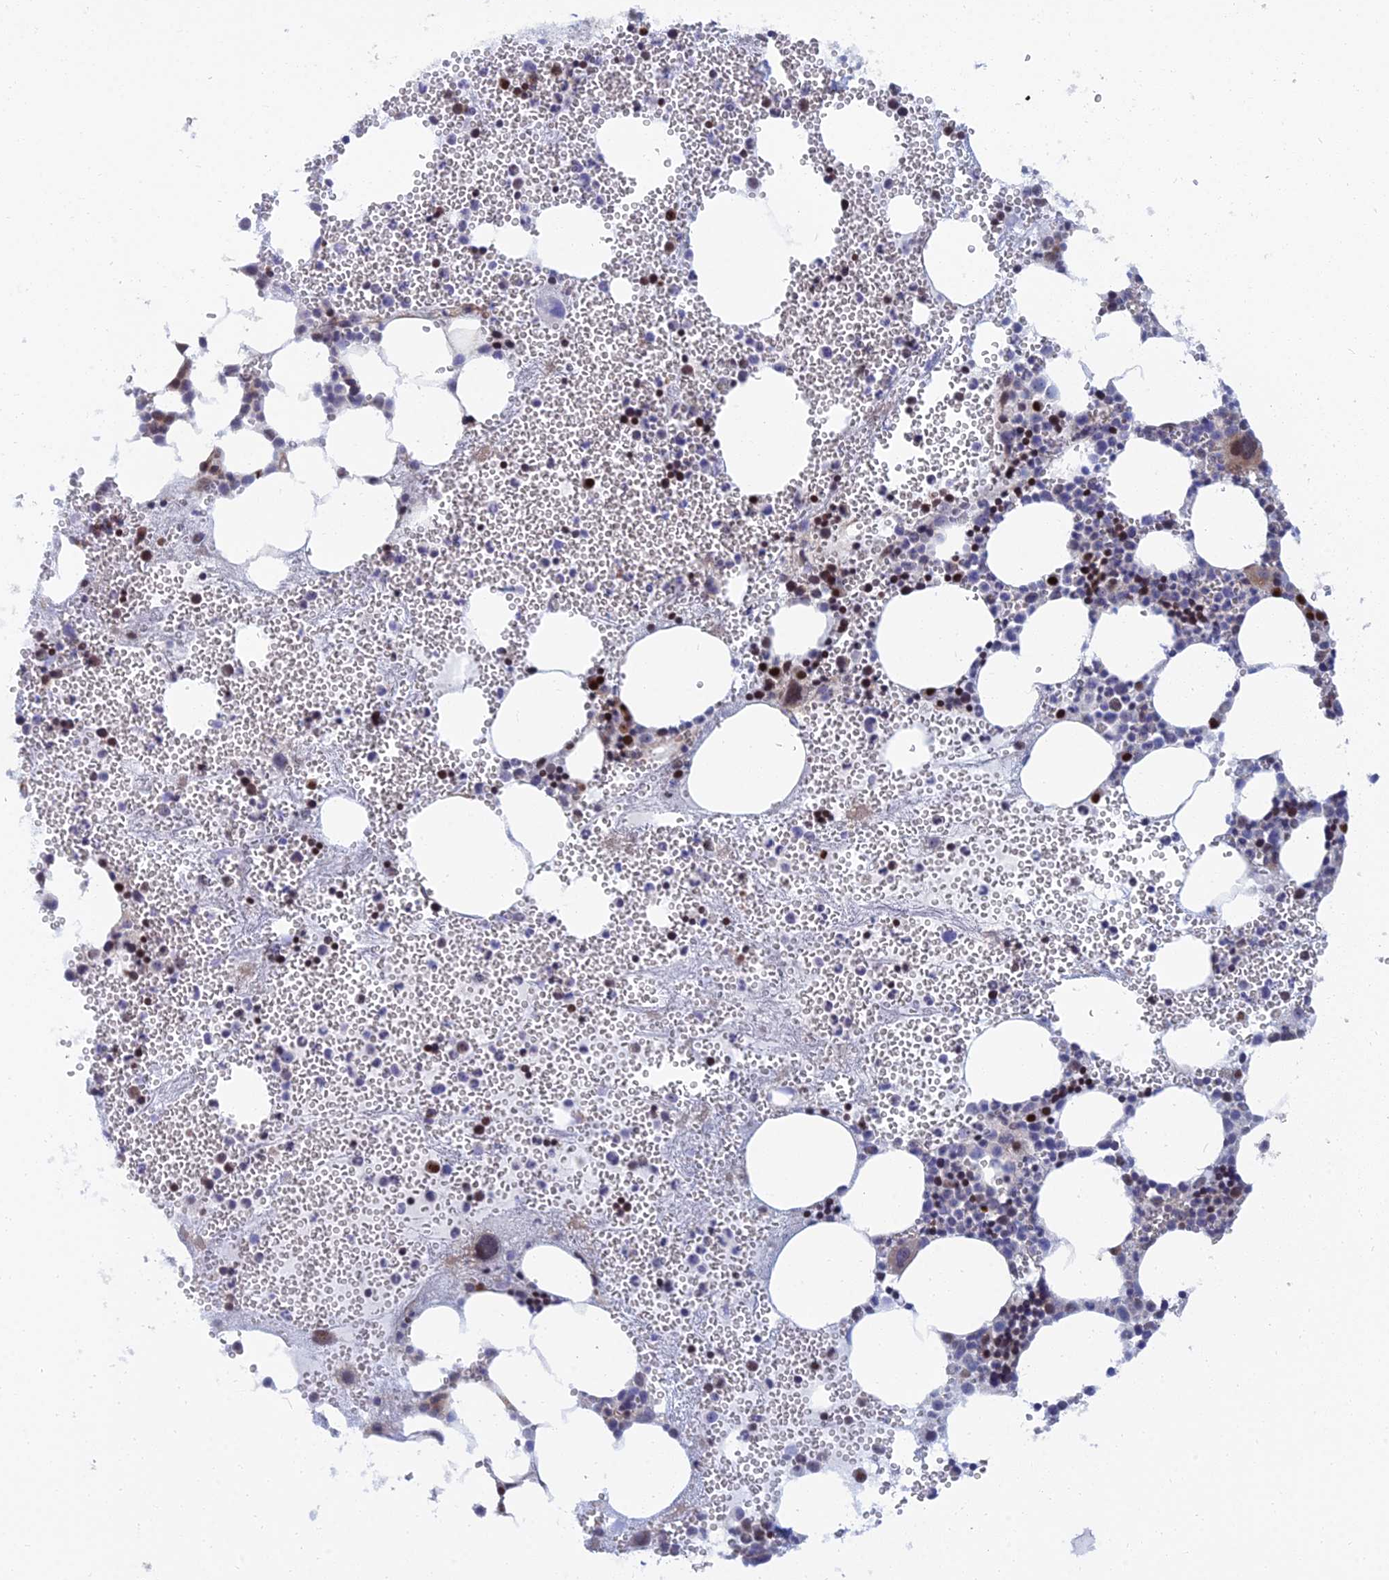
{"staining": {"intensity": "strong", "quantity": "25%-75%", "location": "nuclear"}, "tissue": "bone marrow", "cell_type": "Hematopoietic cells", "image_type": "normal", "snomed": [{"axis": "morphology", "description": "Normal tissue, NOS"}, {"axis": "morphology", "description": "Inflammation, NOS"}, {"axis": "topography", "description": "Bone marrow"}], "caption": "This is an image of immunohistochemistry (IHC) staining of normal bone marrow, which shows strong expression in the nuclear of hematopoietic cells.", "gene": "TRIM43B", "patient": {"sex": "female", "age": 76}}